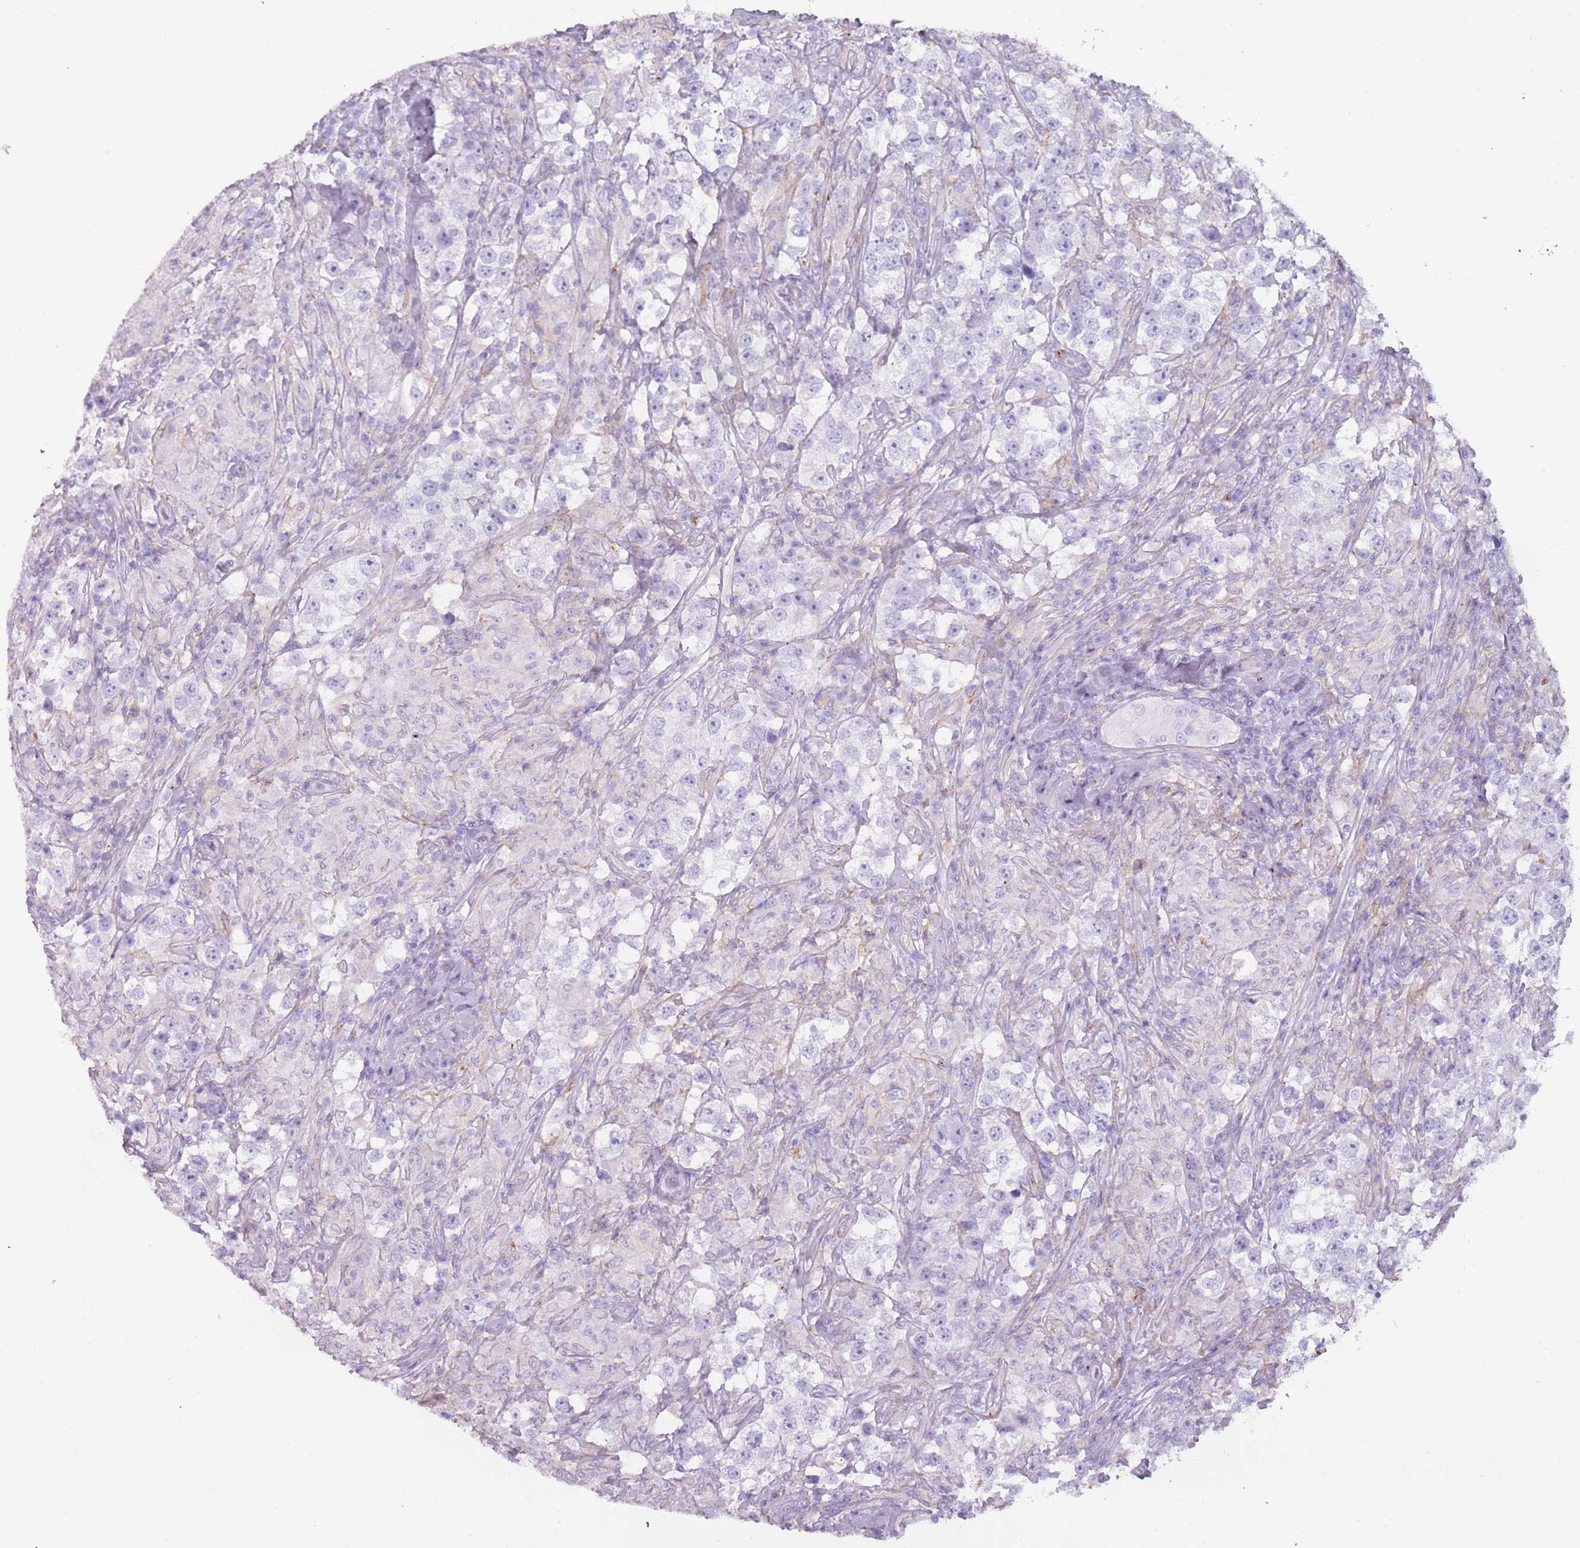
{"staining": {"intensity": "negative", "quantity": "none", "location": "none"}, "tissue": "testis cancer", "cell_type": "Tumor cells", "image_type": "cancer", "snomed": [{"axis": "morphology", "description": "Seminoma, NOS"}, {"axis": "topography", "description": "Testis"}], "caption": "The IHC image has no significant expression in tumor cells of testis cancer tissue. (DAB (3,3'-diaminobenzidine) immunohistochemistry, high magnification).", "gene": "COLEC12", "patient": {"sex": "male", "age": 46}}